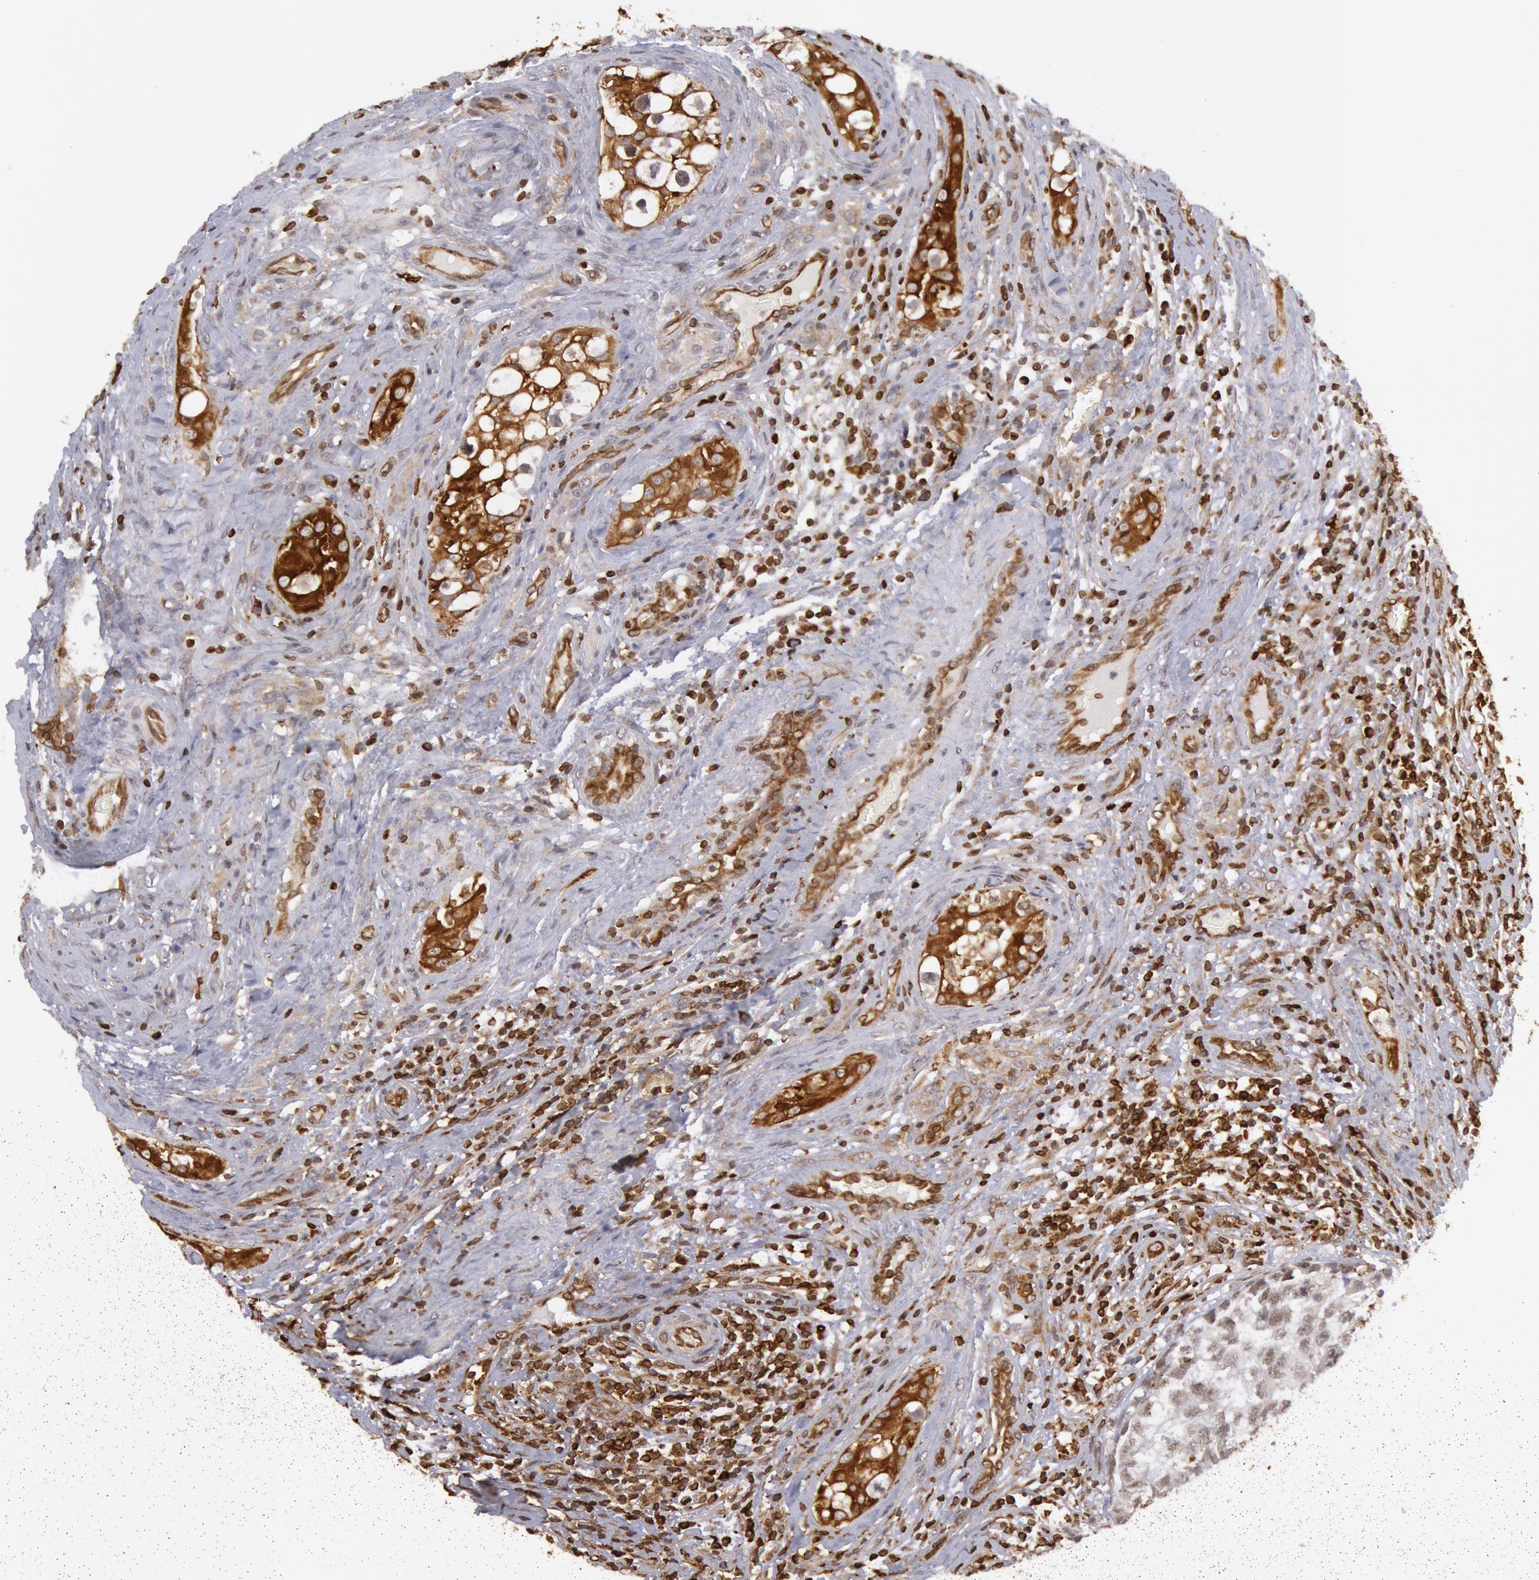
{"staining": {"intensity": "moderate", "quantity": "25%-75%", "location": "cytoplasmic/membranous"}, "tissue": "testis cancer", "cell_type": "Tumor cells", "image_type": "cancer", "snomed": [{"axis": "morphology", "description": "Carcinoma, Embryonal, NOS"}, {"axis": "topography", "description": "Testis"}], "caption": "A high-resolution micrograph shows immunohistochemistry staining of embryonal carcinoma (testis), which reveals moderate cytoplasmic/membranous positivity in about 25%-75% of tumor cells. (DAB = brown stain, brightfield microscopy at high magnification).", "gene": "TAP2", "patient": {"sex": "male", "age": 31}}